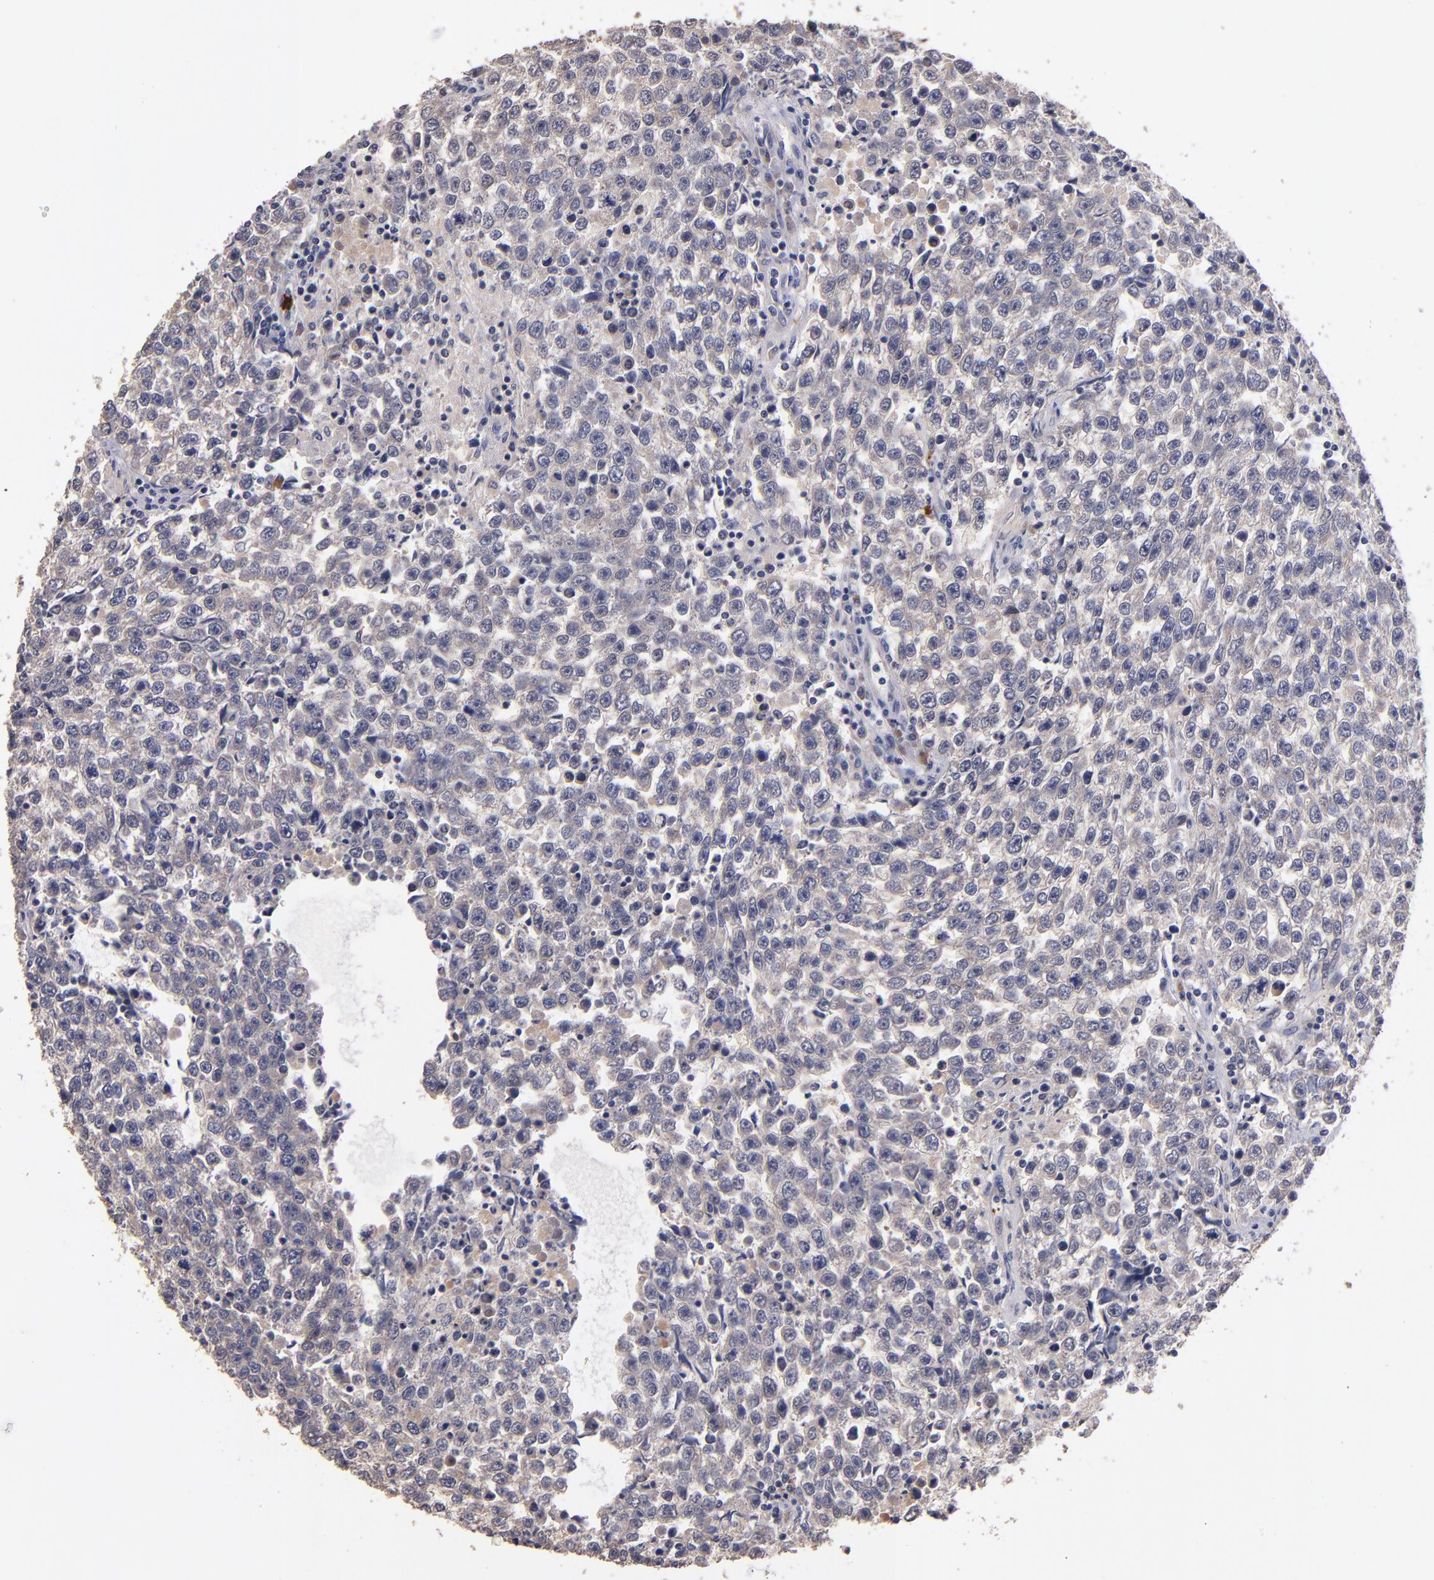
{"staining": {"intensity": "negative", "quantity": "none", "location": "none"}, "tissue": "testis cancer", "cell_type": "Tumor cells", "image_type": "cancer", "snomed": [{"axis": "morphology", "description": "Seminoma, NOS"}, {"axis": "topography", "description": "Testis"}], "caption": "There is no significant staining in tumor cells of testis cancer. (DAB IHC, high magnification).", "gene": "TTLL12", "patient": {"sex": "male", "age": 36}}